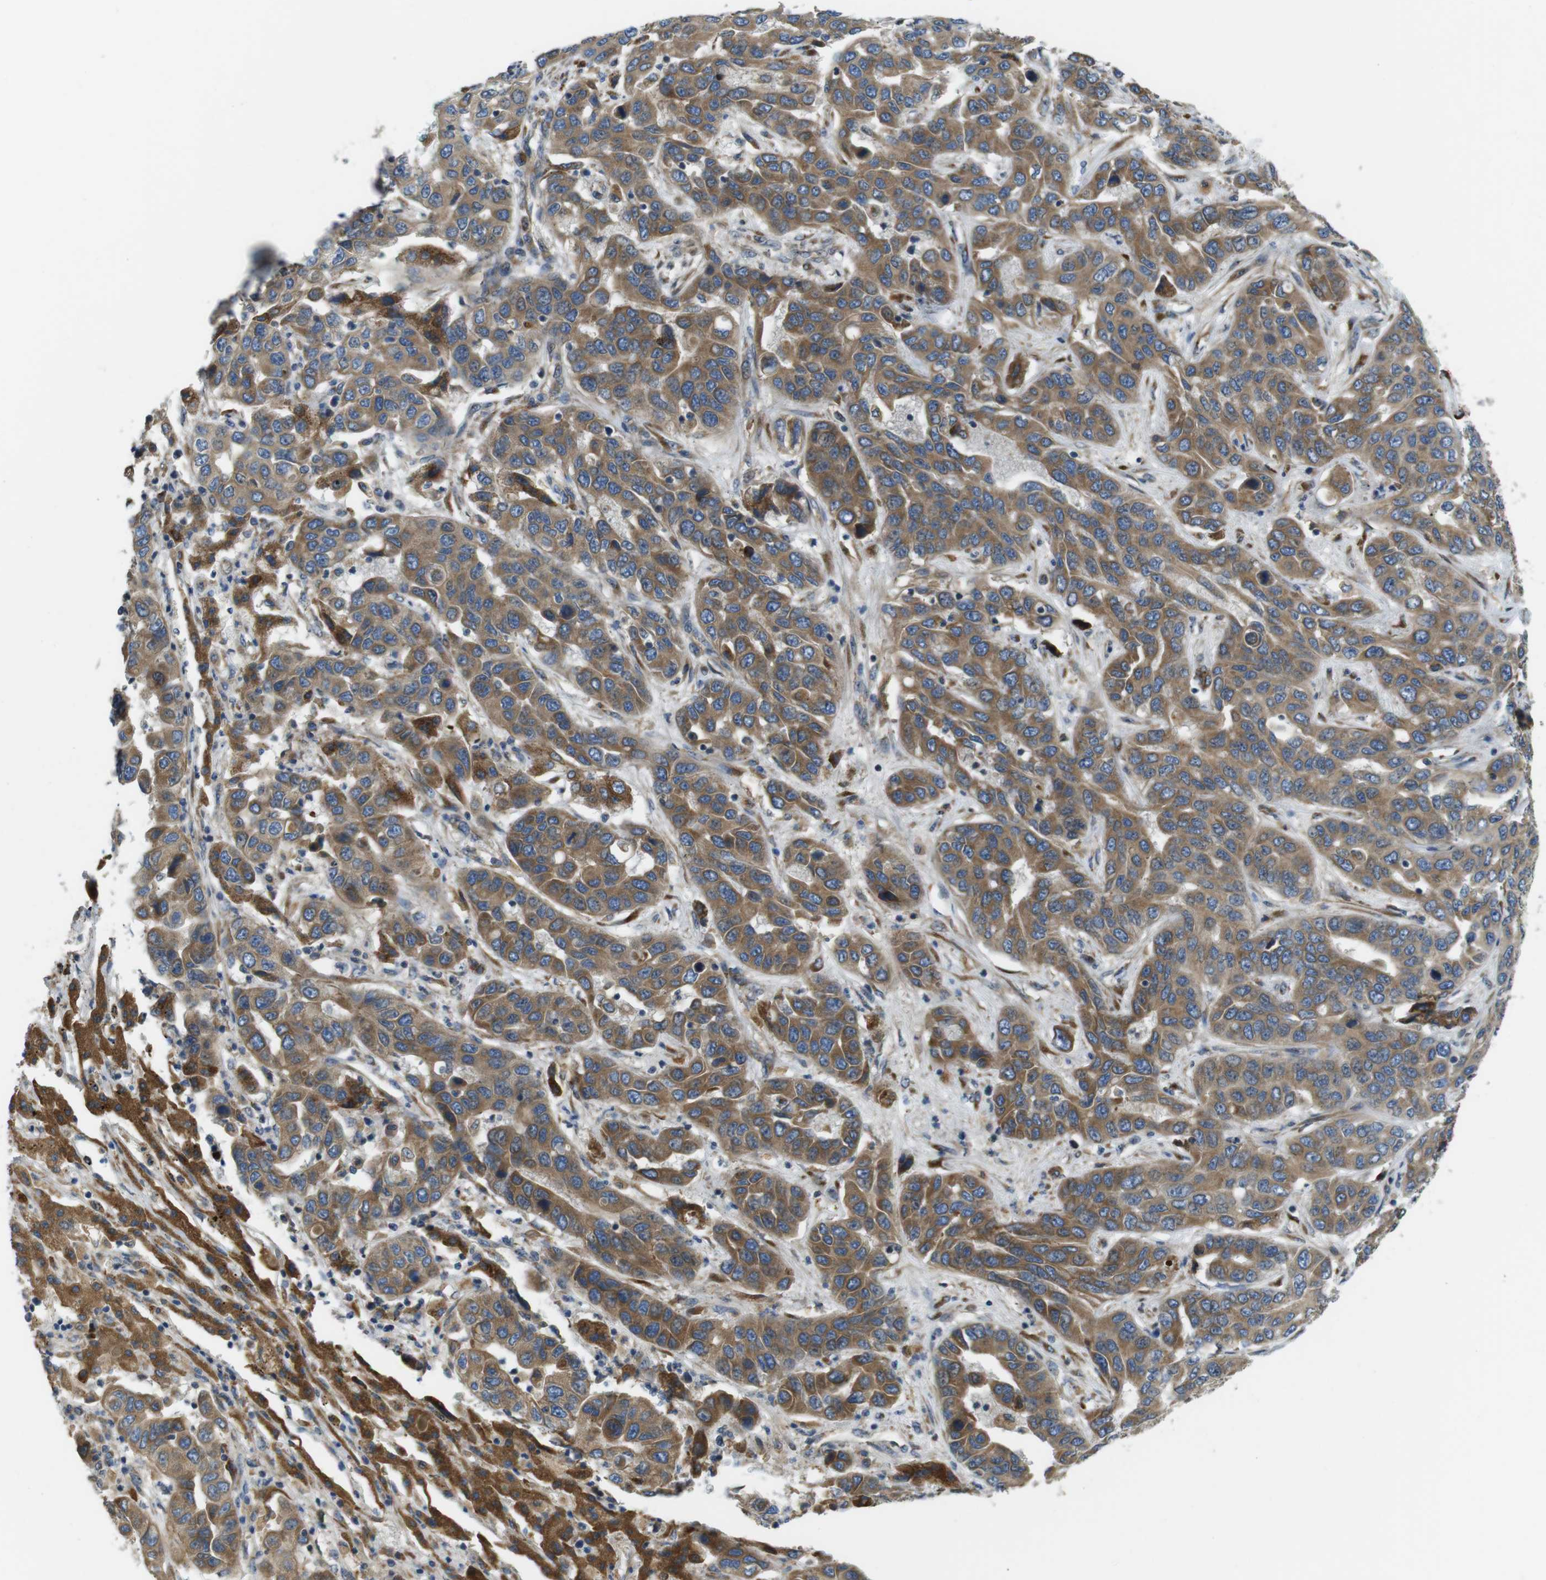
{"staining": {"intensity": "moderate", "quantity": ">75%", "location": "cytoplasmic/membranous"}, "tissue": "liver cancer", "cell_type": "Tumor cells", "image_type": "cancer", "snomed": [{"axis": "morphology", "description": "Cholangiocarcinoma"}, {"axis": "topography", "description": "Liver"}], "caption": "Liver cholangiocarcinoma stained with immunohistochemistry displays moderate cytoplasmic/membranous positivity in approximately >75% of tumor cells.", "gene": "TMEM143", "patient": {"sex": "female", "age": 52}}